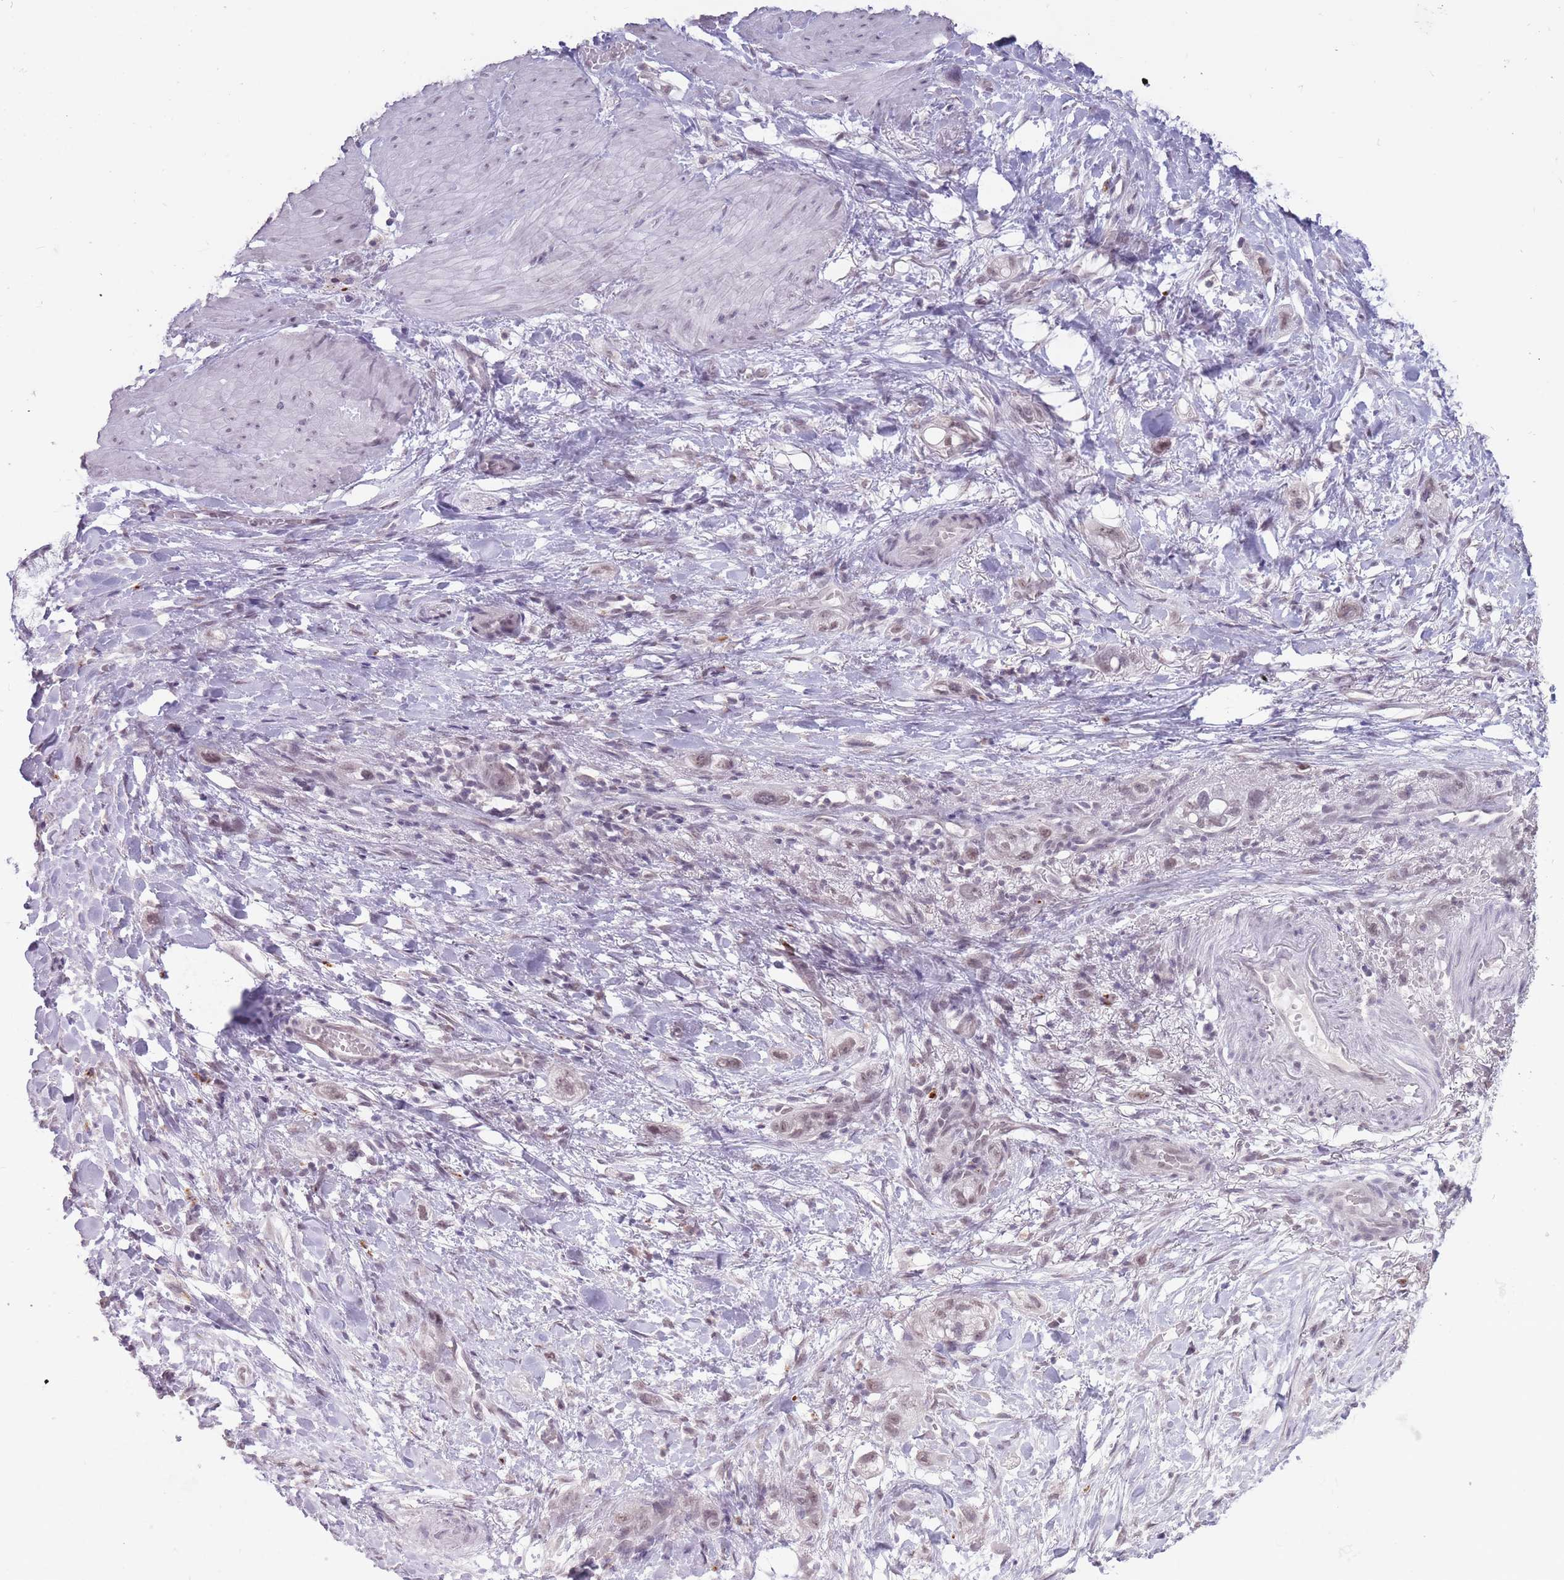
{"staining": {"intensity": "weak", "quantity": "25%-75%", "location": "nuclear"}, "tissue": "stomach cancer", "cell_type": "Tumor cells", "image_type": "cancer", "snomed": [{"axis": "morphology", "description": "Adenocarcinoma, NOS"}, {"axis": "topography", "description": "Stomach"}, {"axis": "topography", "description": "Stomach, lower"}], "caption": "Stomach cancer stained with a brown dye displays weak nuclear positive expression in about 25%-75% of tumor cells.", "gene": "HNRNPUL1", "patient": {"sex": "female", "age": 48}}